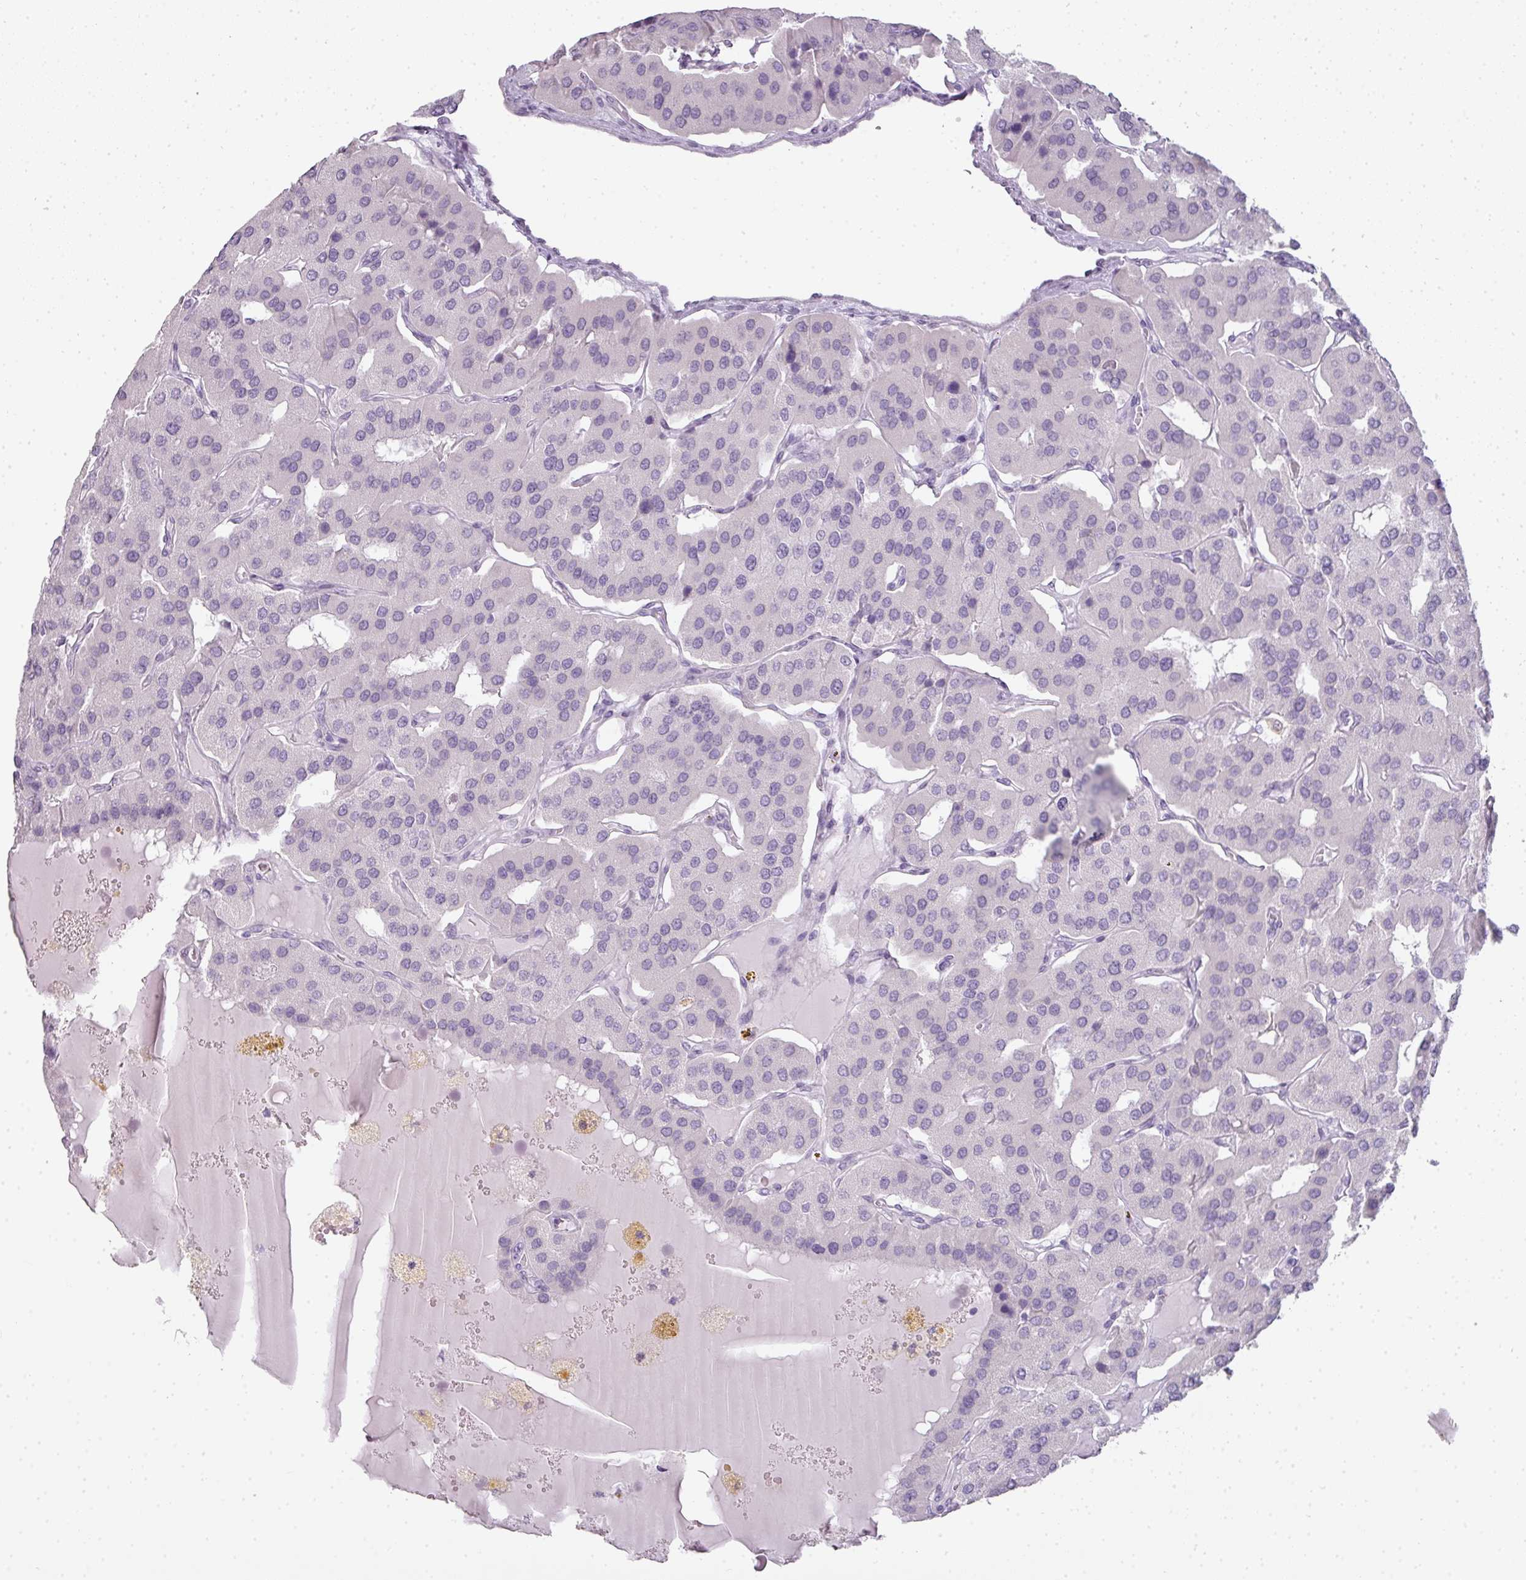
{"staining": {"intensity": "negative", "quantity": "none", "location": "none"}, "tissue": "parathyroid gland", "cell_type": "Glandular cells", "image_type": "normal", "snomed": [{"axis": "morphology", "description": "Normal tissue, NOS"}, {"axis": "morphology", "description": "Adenoma, NOS"}, {"axis": "topography", "description": "Parathyroid gland"}], "caption": "There is no significant expression in glandular cells of parathyroid gland. (Stains: DAB IHC with hematoxylin counter stain, Microscopy: brightfield microscopy at high magnification).", "gene": "RBMY1A1", "patient": {"sex": "female", "age": 86}}